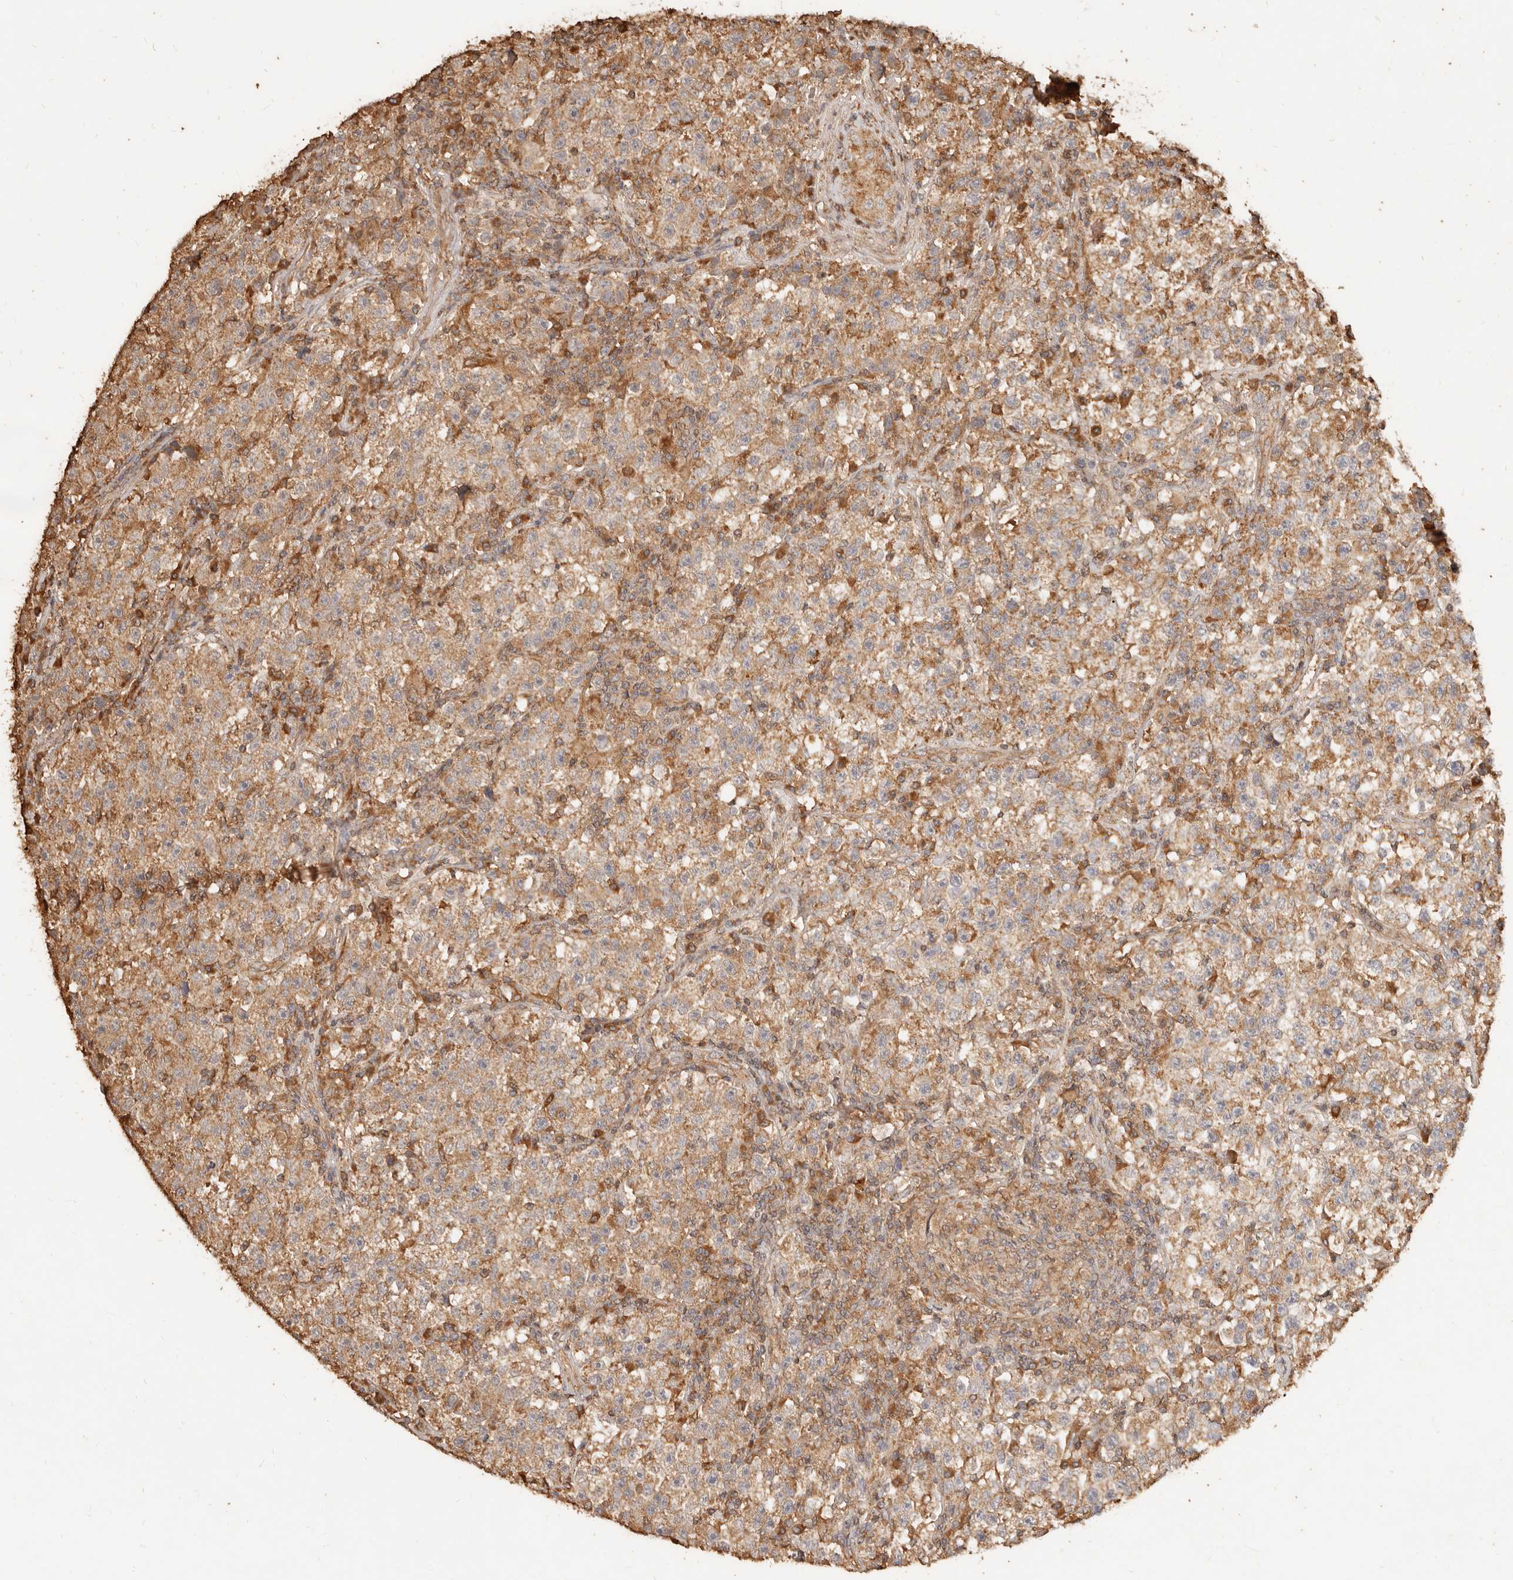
{"staining": {"intensity": "moderate", "quantity": ">75%", "location": "cytoplasmic/membranous"}, "tissue": "testis cancer", "cell_type": "Tumor cells", "image_type": "cancer", "snomed": [{"axis": "morphology", "description": "Seminoma, NOS"}, {"axis": "topography", "description": "Testis"}], "caption": "Testis cancer was stained to show a protein in brown. There is medium levels of moderate cytoplasmic/membranous positivity in approximately >75% of tumor cells. Immunohistochemistry (ihc) stains the protein in brown and the nuclei are stained blue.", "gene": "FAM180B", "patient": {"sex": "male", "age": 22}}